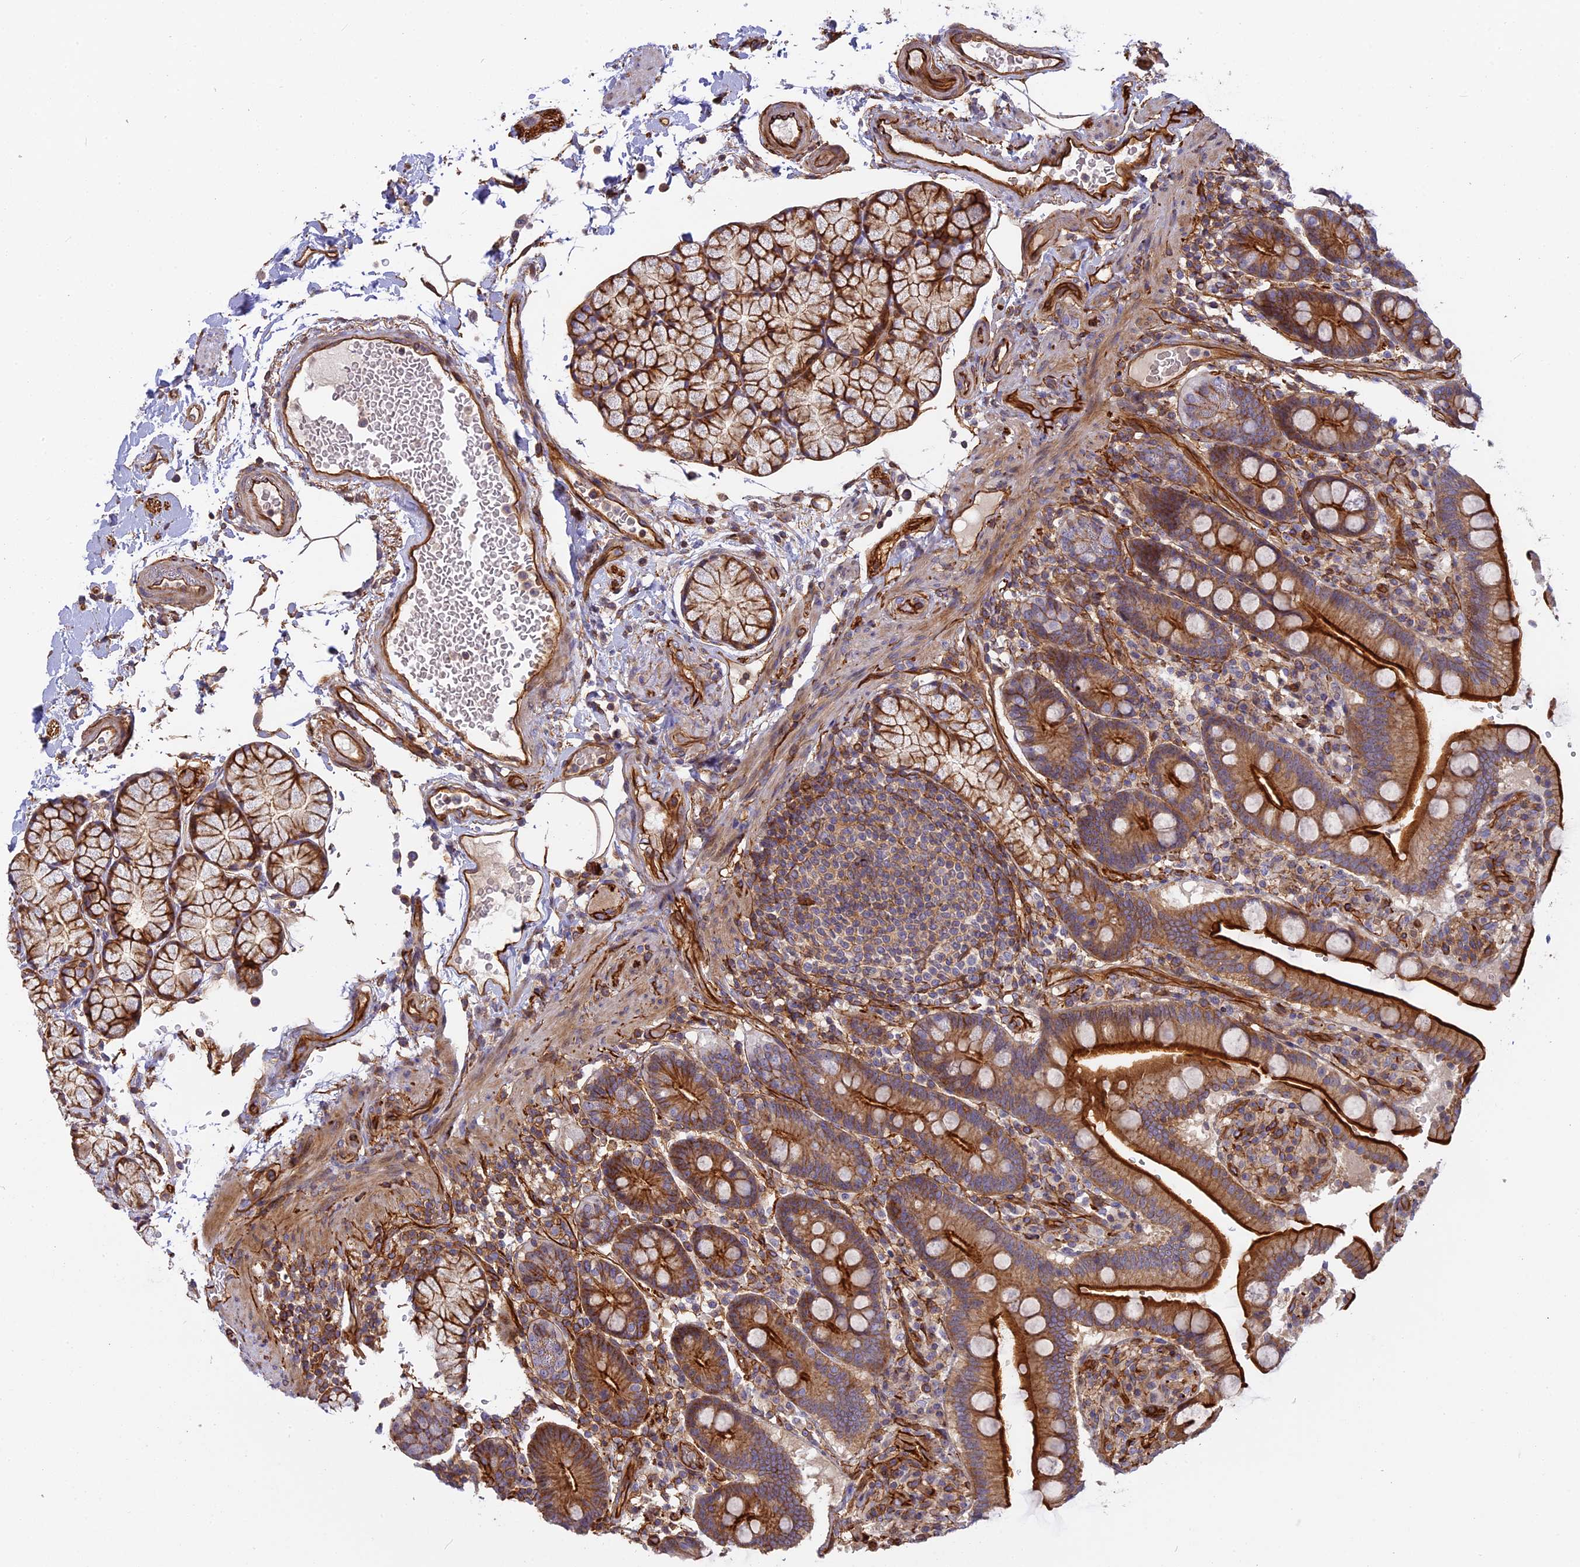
{"staining": {"intensity": "strong", "quantity": ">75%", "location": "cytoplasmic/membranous"}, "tissue": "duodenum", "cell_type": "Glandular cells", "image_type": "normal", "snomed": [{"axis": "morphology", "description": "Normal tissue, NOS"}, {"axis": "topography", "description": "Small intestine, NOS"}], "caption": "Glandular cells reveal high levels of strong cytoplasmic/membranous expression in approximately >75% of cells in unremarkable human duodenum.", "gene": "CNBD2", "patient": {"sex": "female", "age": 71}}